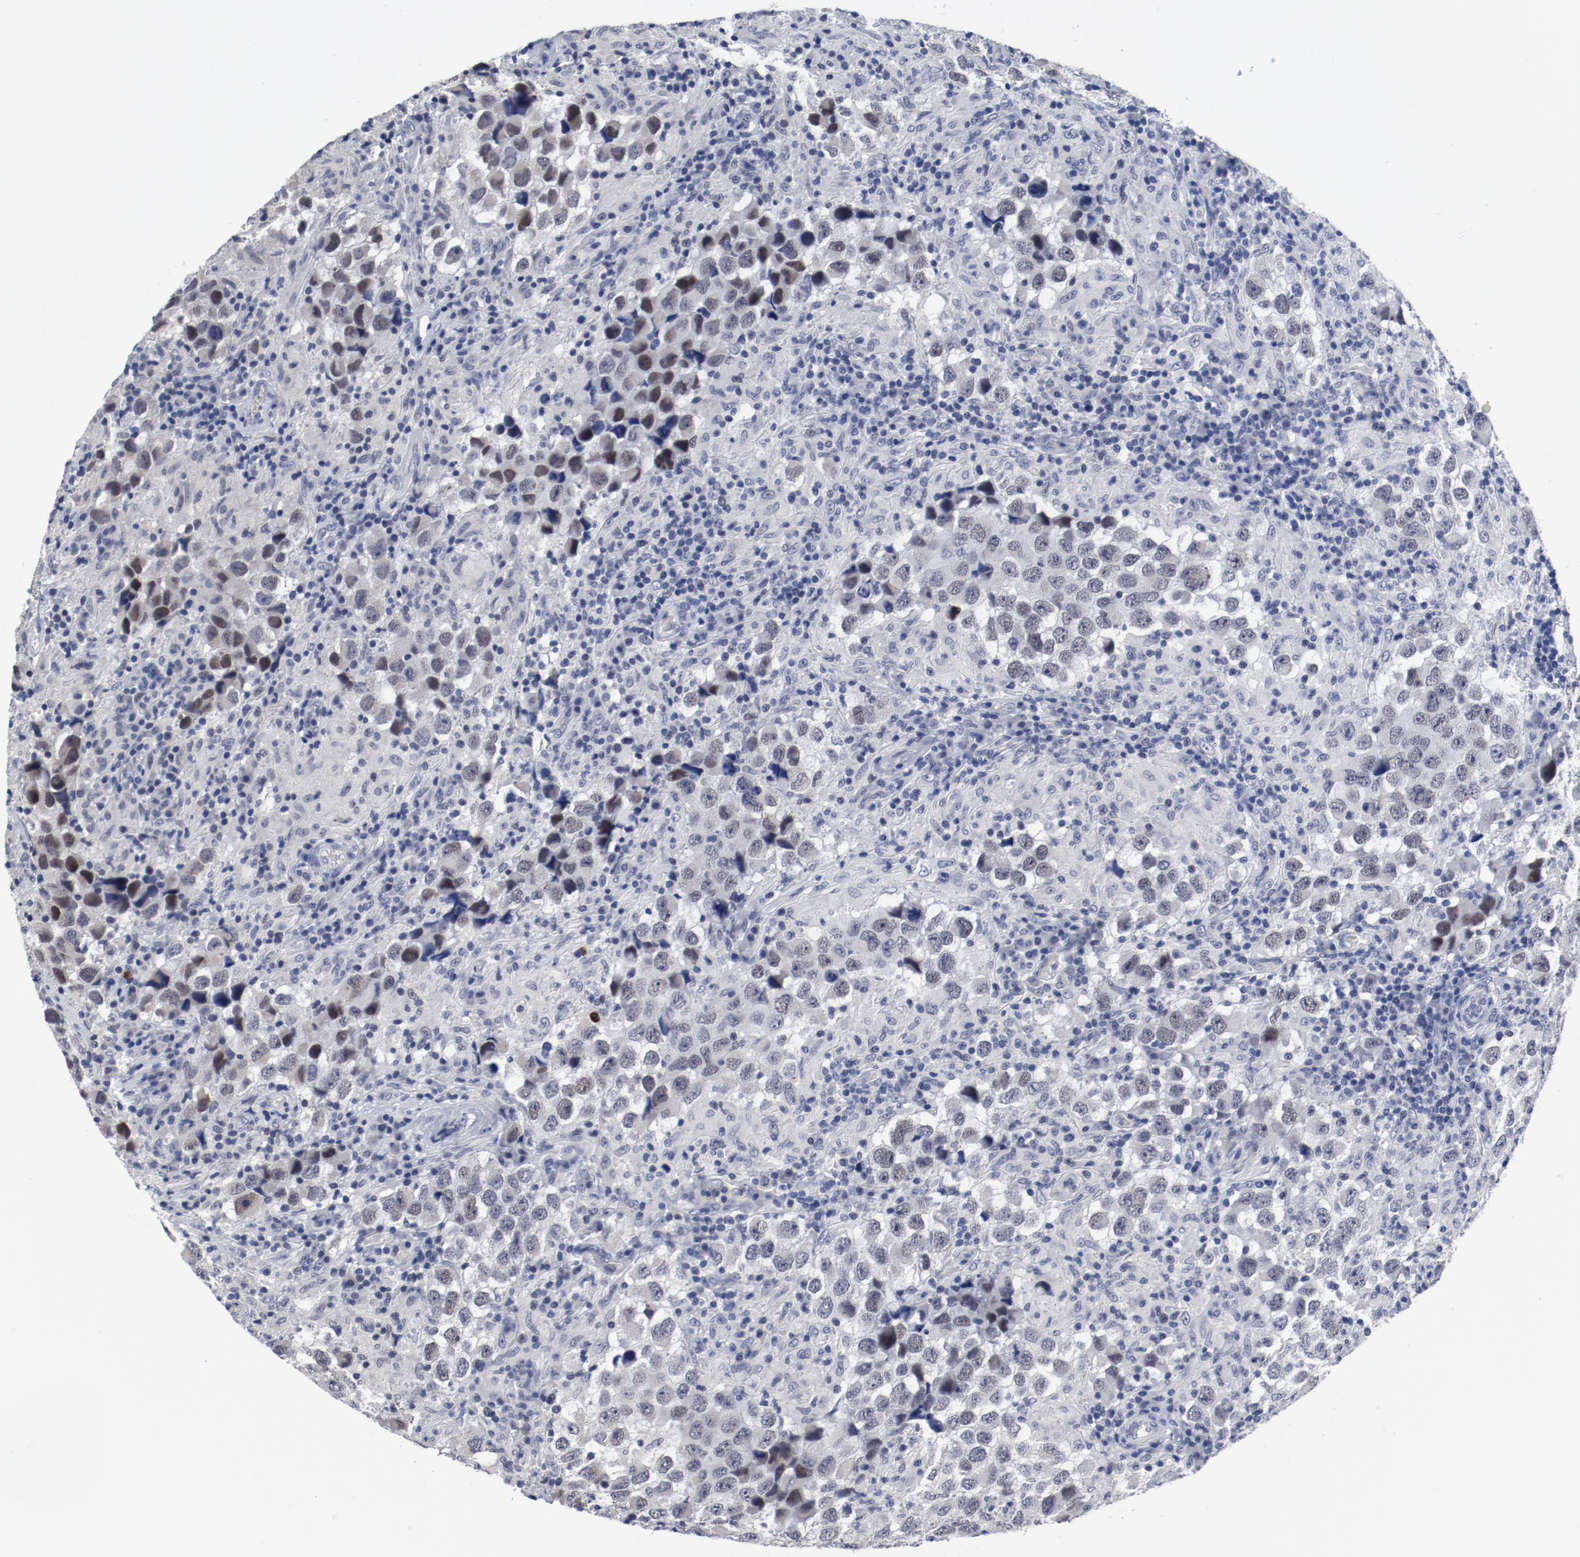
{"staining": {"intensity": "negative", "quantity": "none", "location": "none"}, "tissue": "testis cancer", "cell_type": "Tumor cells", "image_type": "cancer", "snomed": [{"axis": "morphology", "description": "Carcinoma, Embryonal, NOS"}, {"axis": "topography", "description": "Testis"}], "caption": "An image of testis embryonal carcinoma stained for a protein exhibits no brown staining in tumor cells.", "gene": "ANKLE2", "patient": {"sex": "male", "age": 21}}